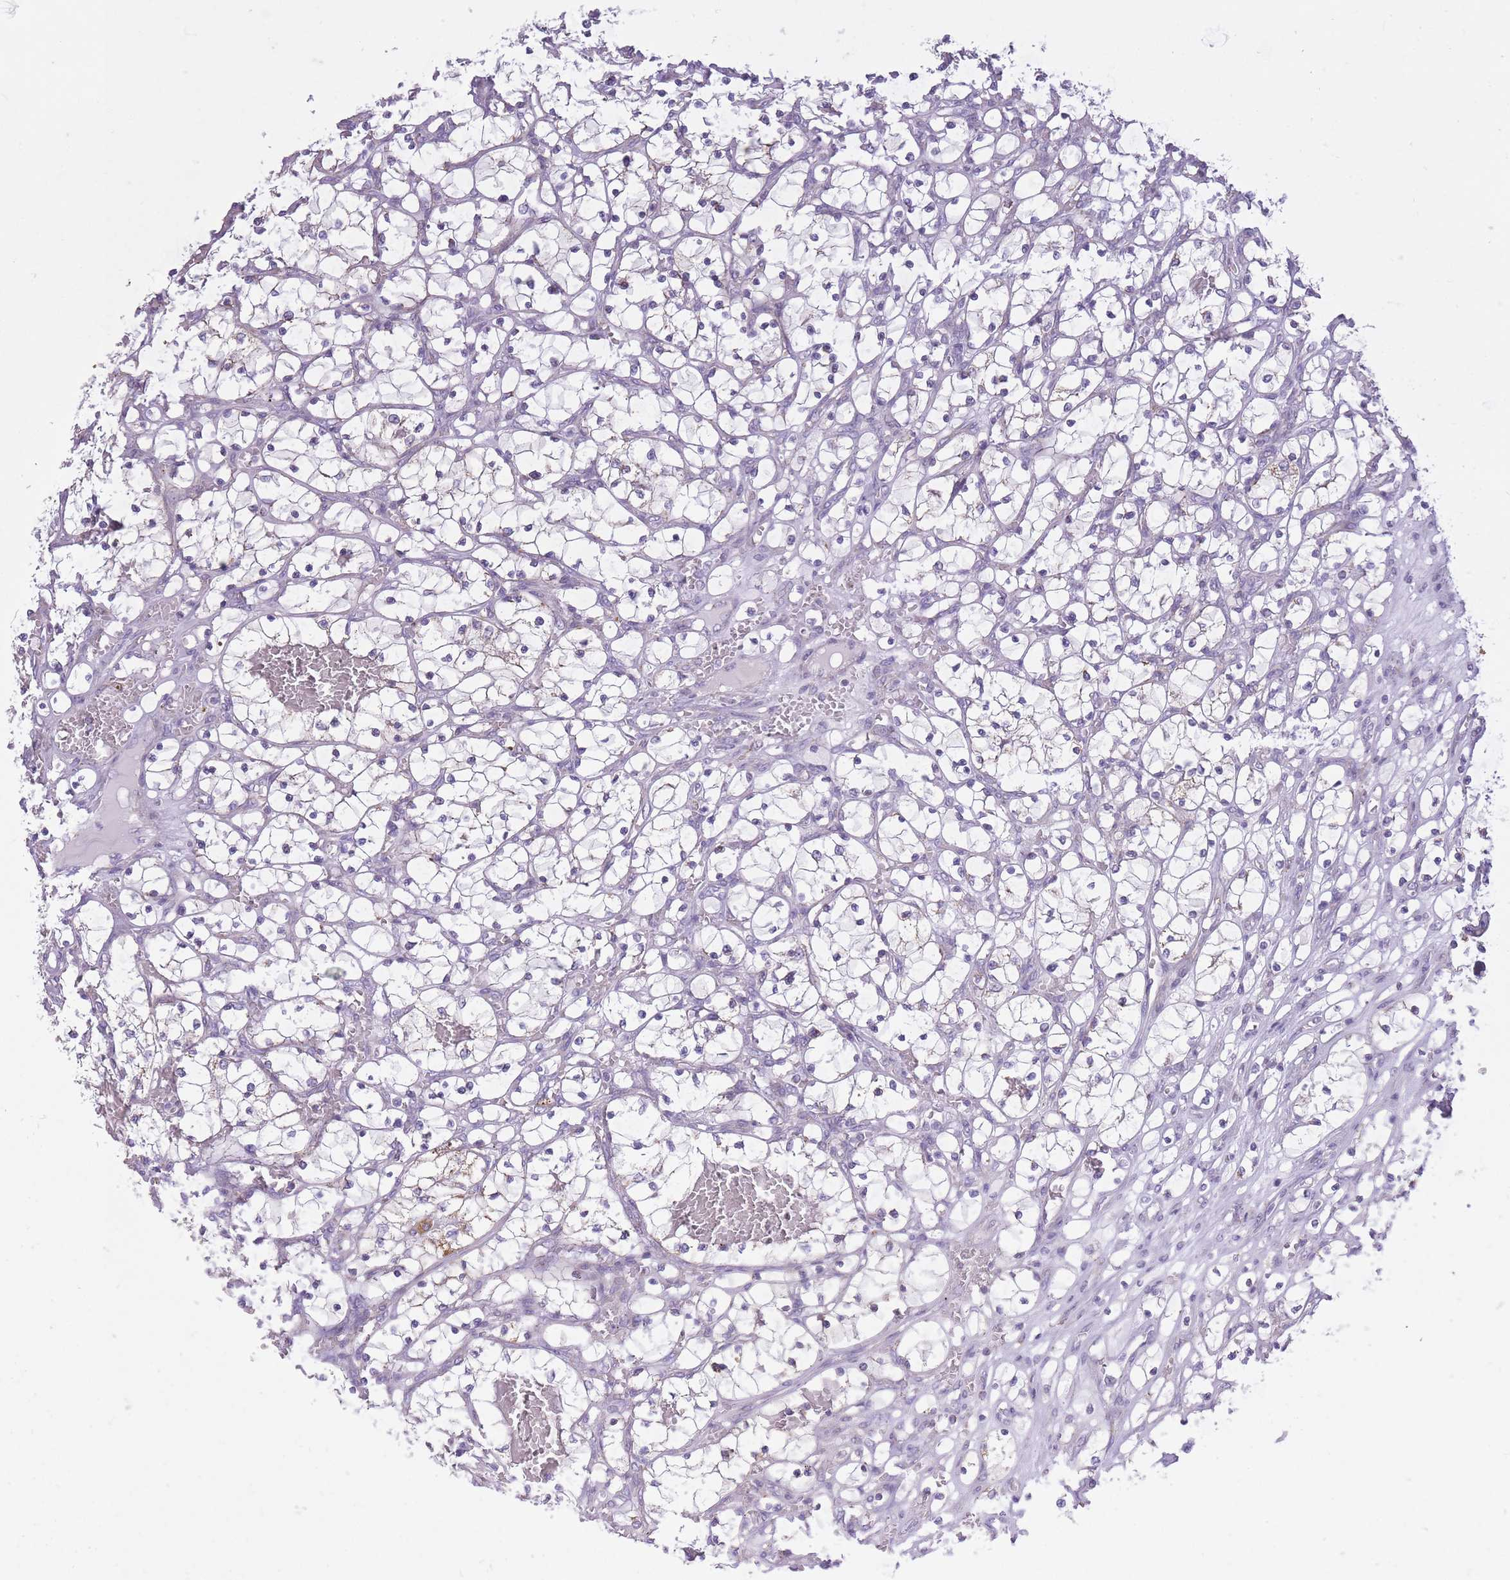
{"staining": {"intensity": "negative", "quantity": "none", "location": "none"}, "tissue": "renal cancer", "cell_type": "Tumor cells", "image_type": "cancer", "snomed": [{"axis": "morphology", "description": "Adenocarcinoma, NOS"}, {"axis": "topography", "description": "Kidney"}], "caption": "DAB immunohistochemical staining of human adenocarcinoma (renal) exhibits no significant expression in tumor cells.", "gene": "ZBTB24", "patient": {"sex": "female", "age": 69}}